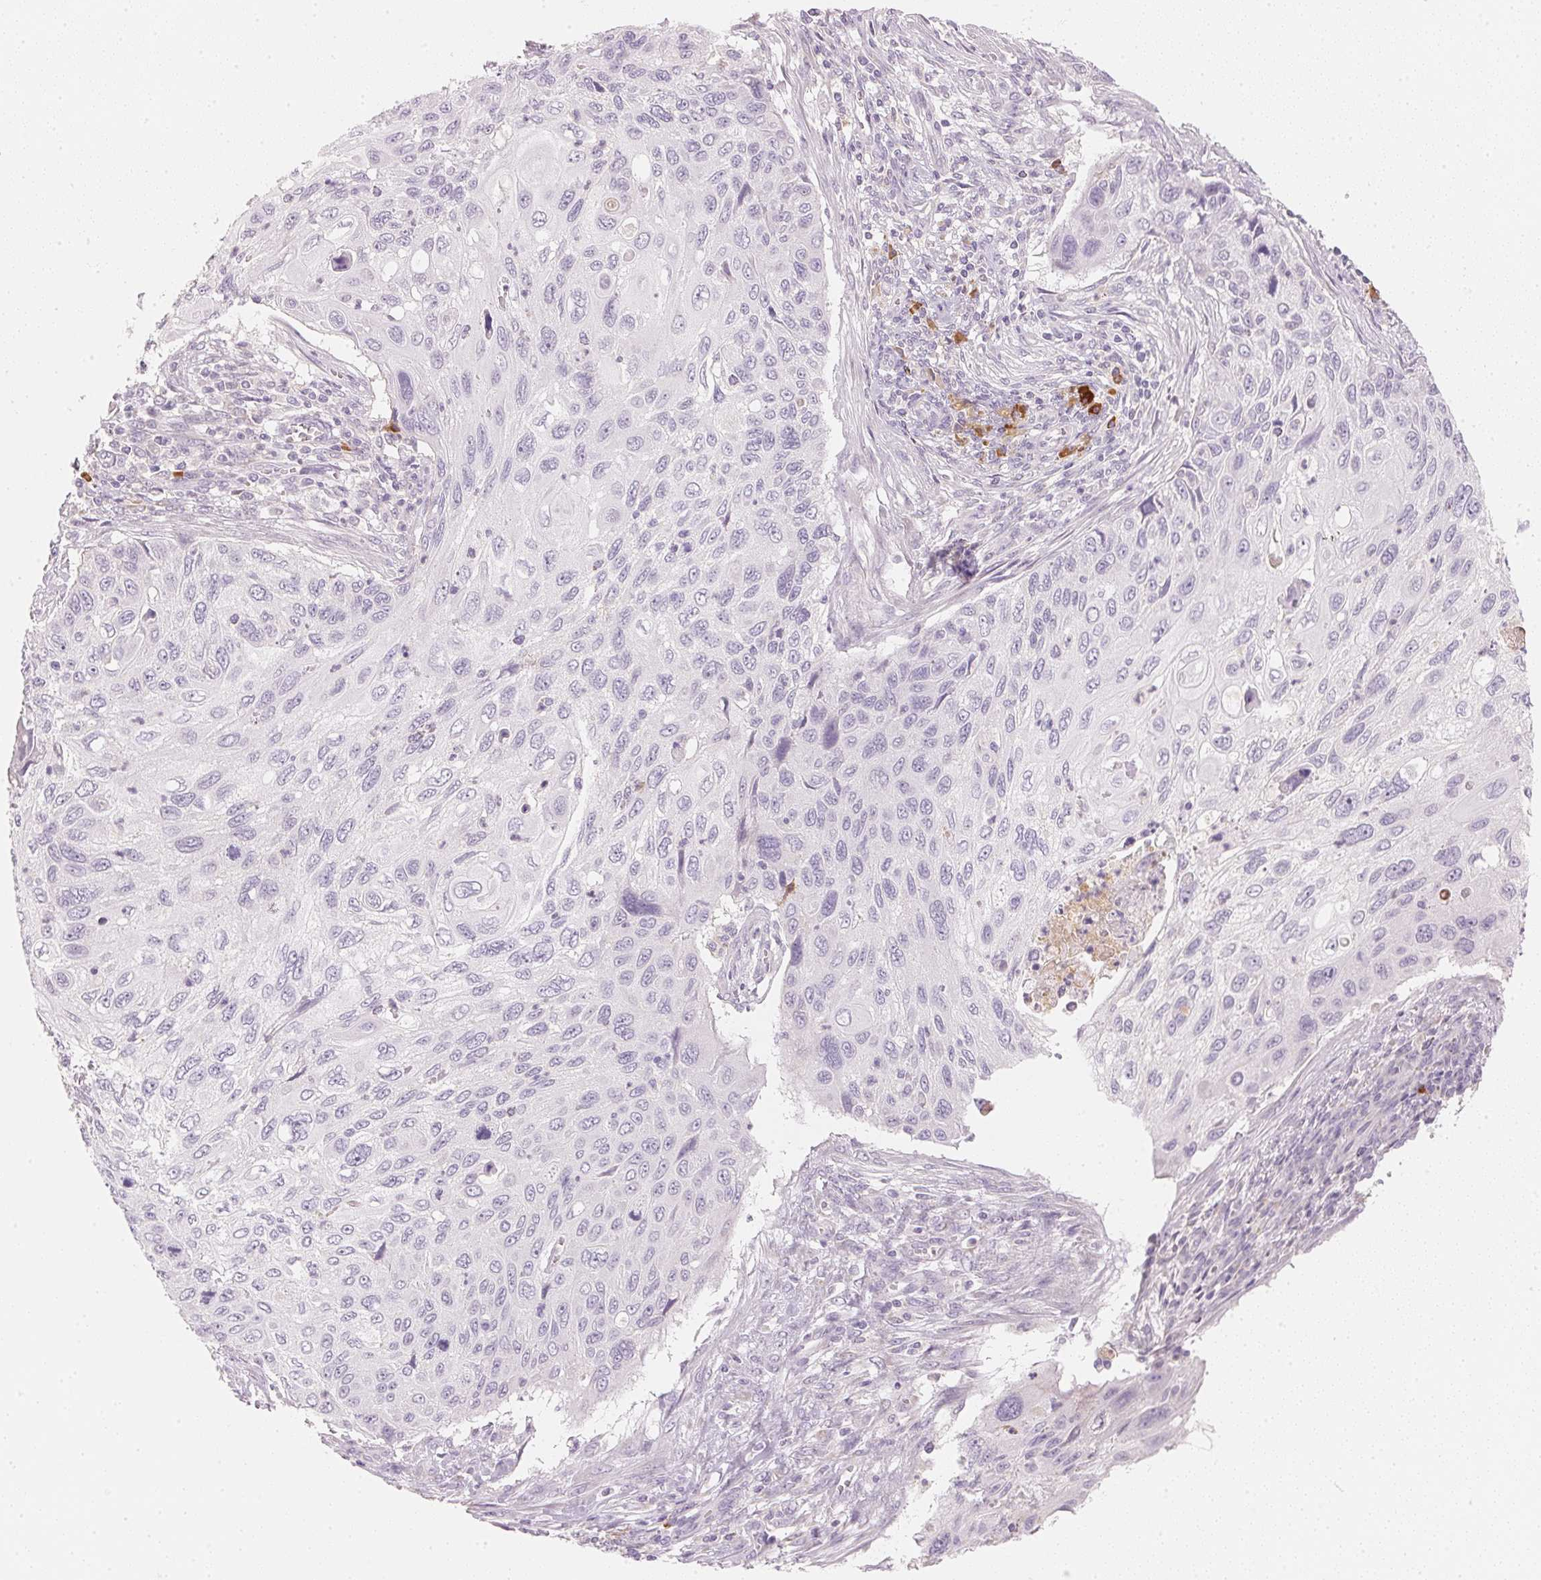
{"staining": {"intensity": "negative", "quantity": "none", "location": "none"}, "tissue": "cervical cancer", "cell_type": "Tumor cells", "image_type": "cancer", "snomed": [{"axis": "morphology", "description": "Squamous cell carcinoma, NOS"}, {"axis": "topography", "description": "Cervix"}], "caption": "Tumor cells show no significant protein expression in cervical cancer (squamous cell carcinoma).", "gene": "RMDN2", "patient": {"sex": "female", "age": 70}}